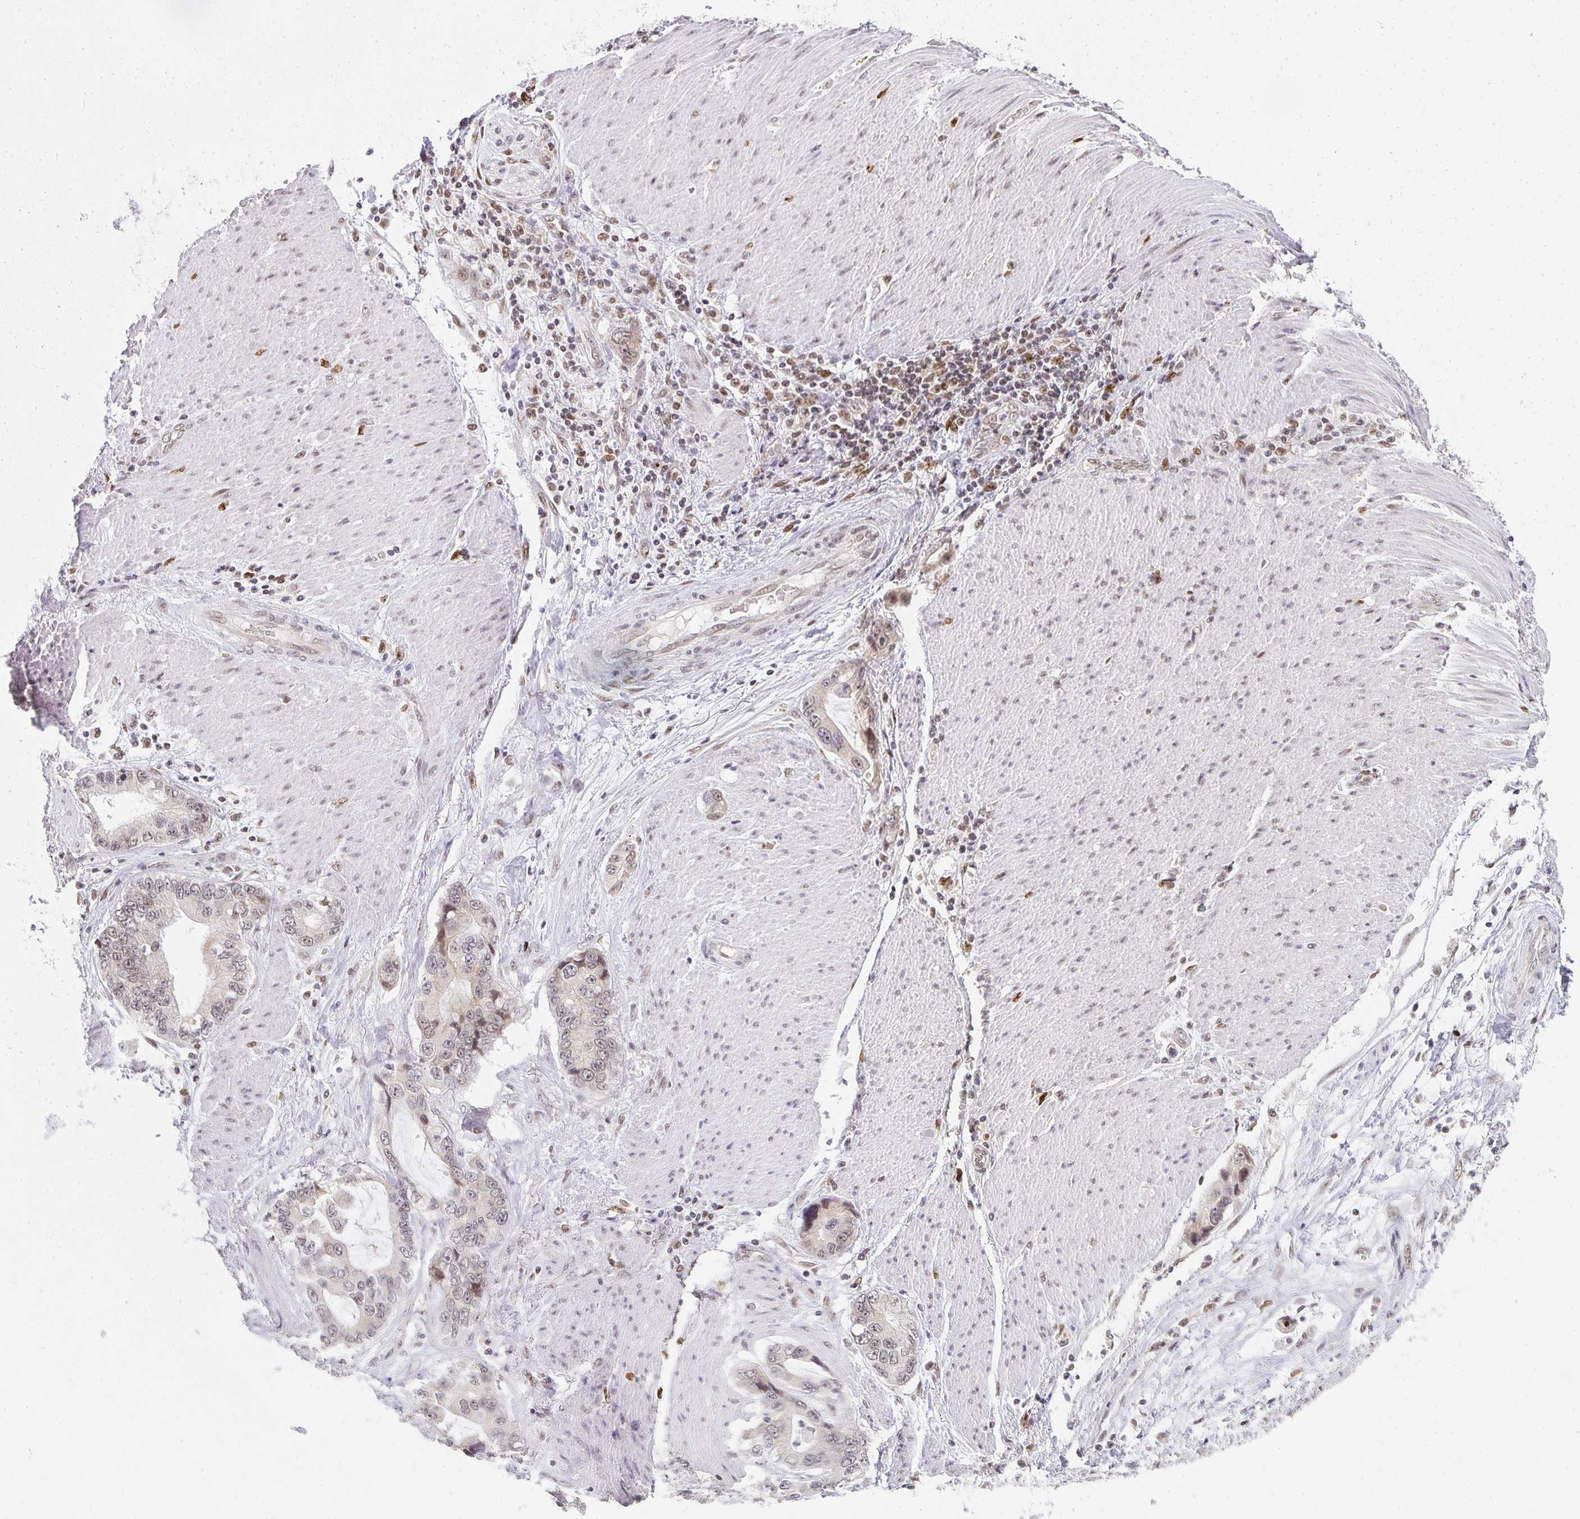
{"staining": {"intensity": "weak", "quantity": "<25%", "location": "nuclear"}, "tissue": "stomach cancer", "cell_type": "Tumor cells", "image_type": "cancer", "snomed": [{"axis": "morphology", "description": "Adenocarcinoma, NOS"}, {"axis": "topography", "description": "Pancreas"}, {"axis": "topography", "description": "Stomach, upper"}], "caption": "DAB immunohistochemical staining of human stomach cancer demonstrates no significant expression in tumor cells. (Immunohistochemistry, brightfield microscopy, high magnification).", "gene": "SMARCA2", "patient": {"sex": "male", "age": 77}}